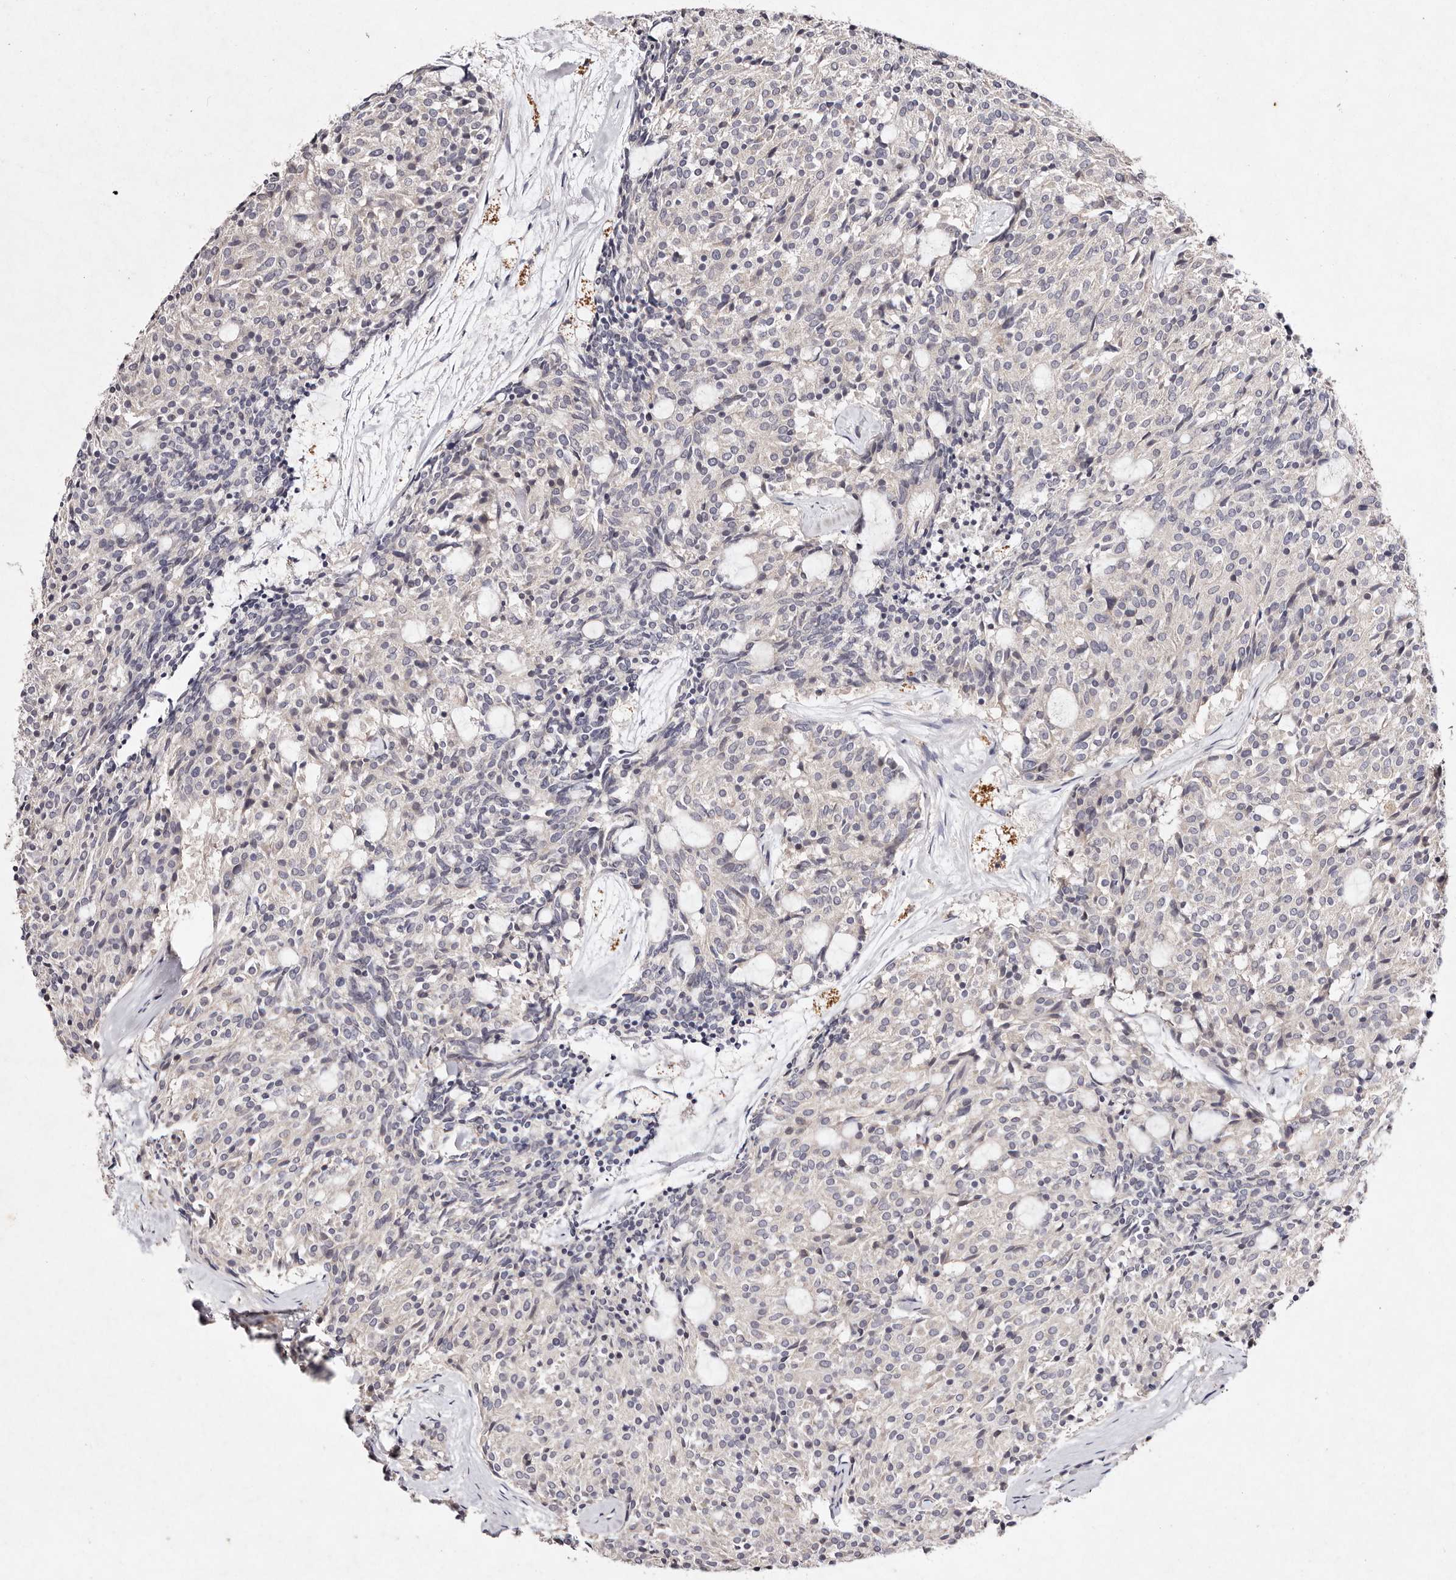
{"staining": {"intensity": "negative", "quantity": "none", "location": "none"}, "tissue": "carcinoid", "cell_type": "Tumor cells", "image_type": "cancer", "snomed": [{"axis": "morphology", "description": "Carcinoid, malignant, NOS"}, {"axis": "topography", "description": "Pancreas"}], "caption": "Human malignant carcinoid stained for a protein using immunohistochemistry reveals no staining in tumor cells.", "gene": "TSC2", "patient": {"sex": "female", "age": 54}}